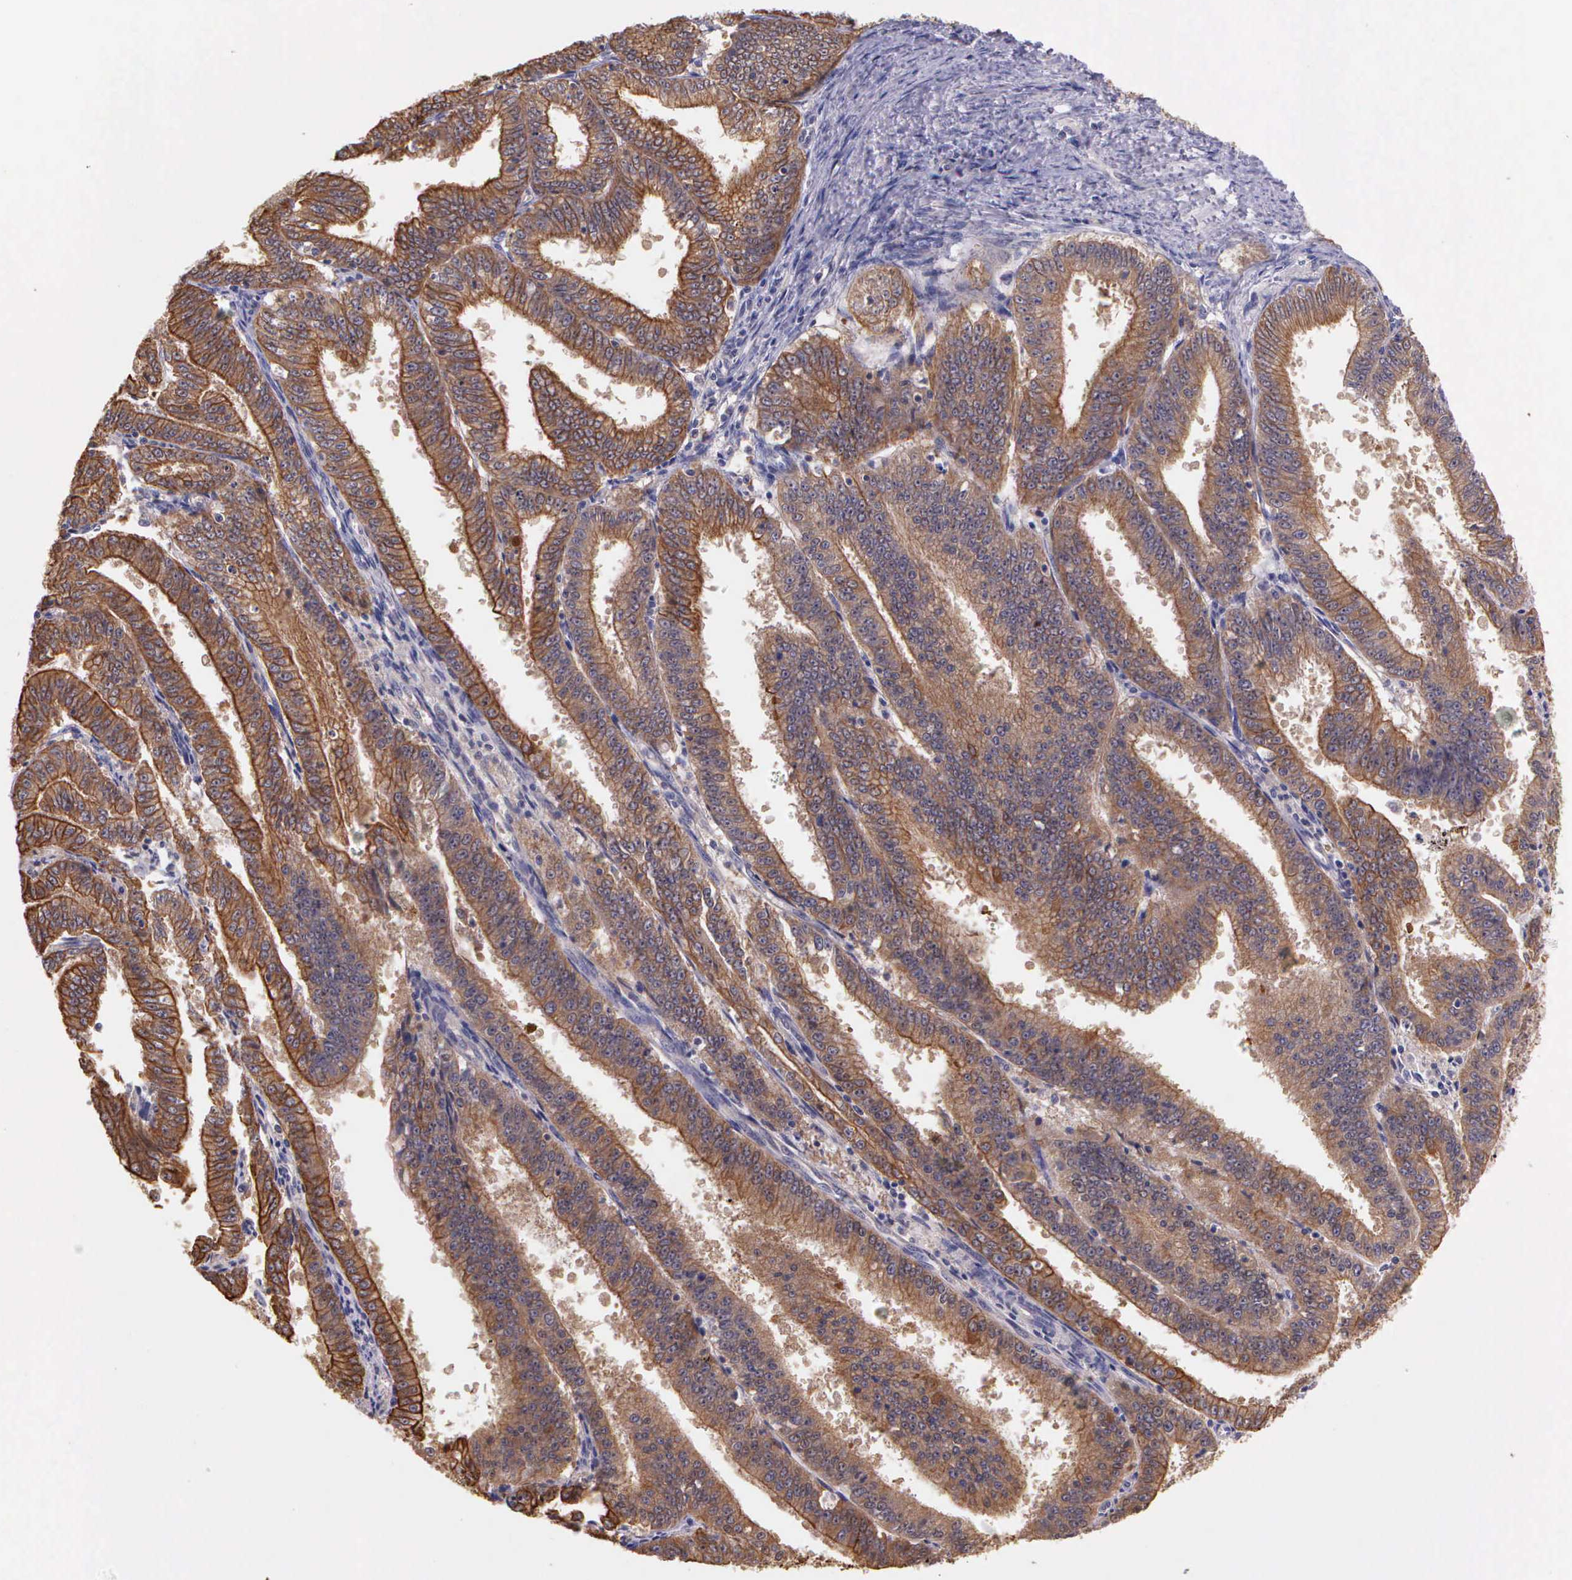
{"staining": {"intensity": "weak", "quantity": ">75%", "location": "cytoplasmic/membranous"}, "tissue": "endometrial cancer", "cell_type": "Tumor cells", "image_type": "cancer", "snomed": [{"axis": "morphology", "description": "Adenocarcinoma, NOS"}, {"axis": "topography", "description": "Endometrium"}], "caption": "Protein staining of endometrial cancer (adenocarcinoma) tissue reveals weak cytoplasmic/membranous positivity in approximately >75% of tumor cells. The protein of interest is stained brown, and the nuclei are stained in blue (DAB IHC with brightfield microscopy, high magnification).", "gene": "IGBP1", "patient": {"sex": "female", "age": 66}}